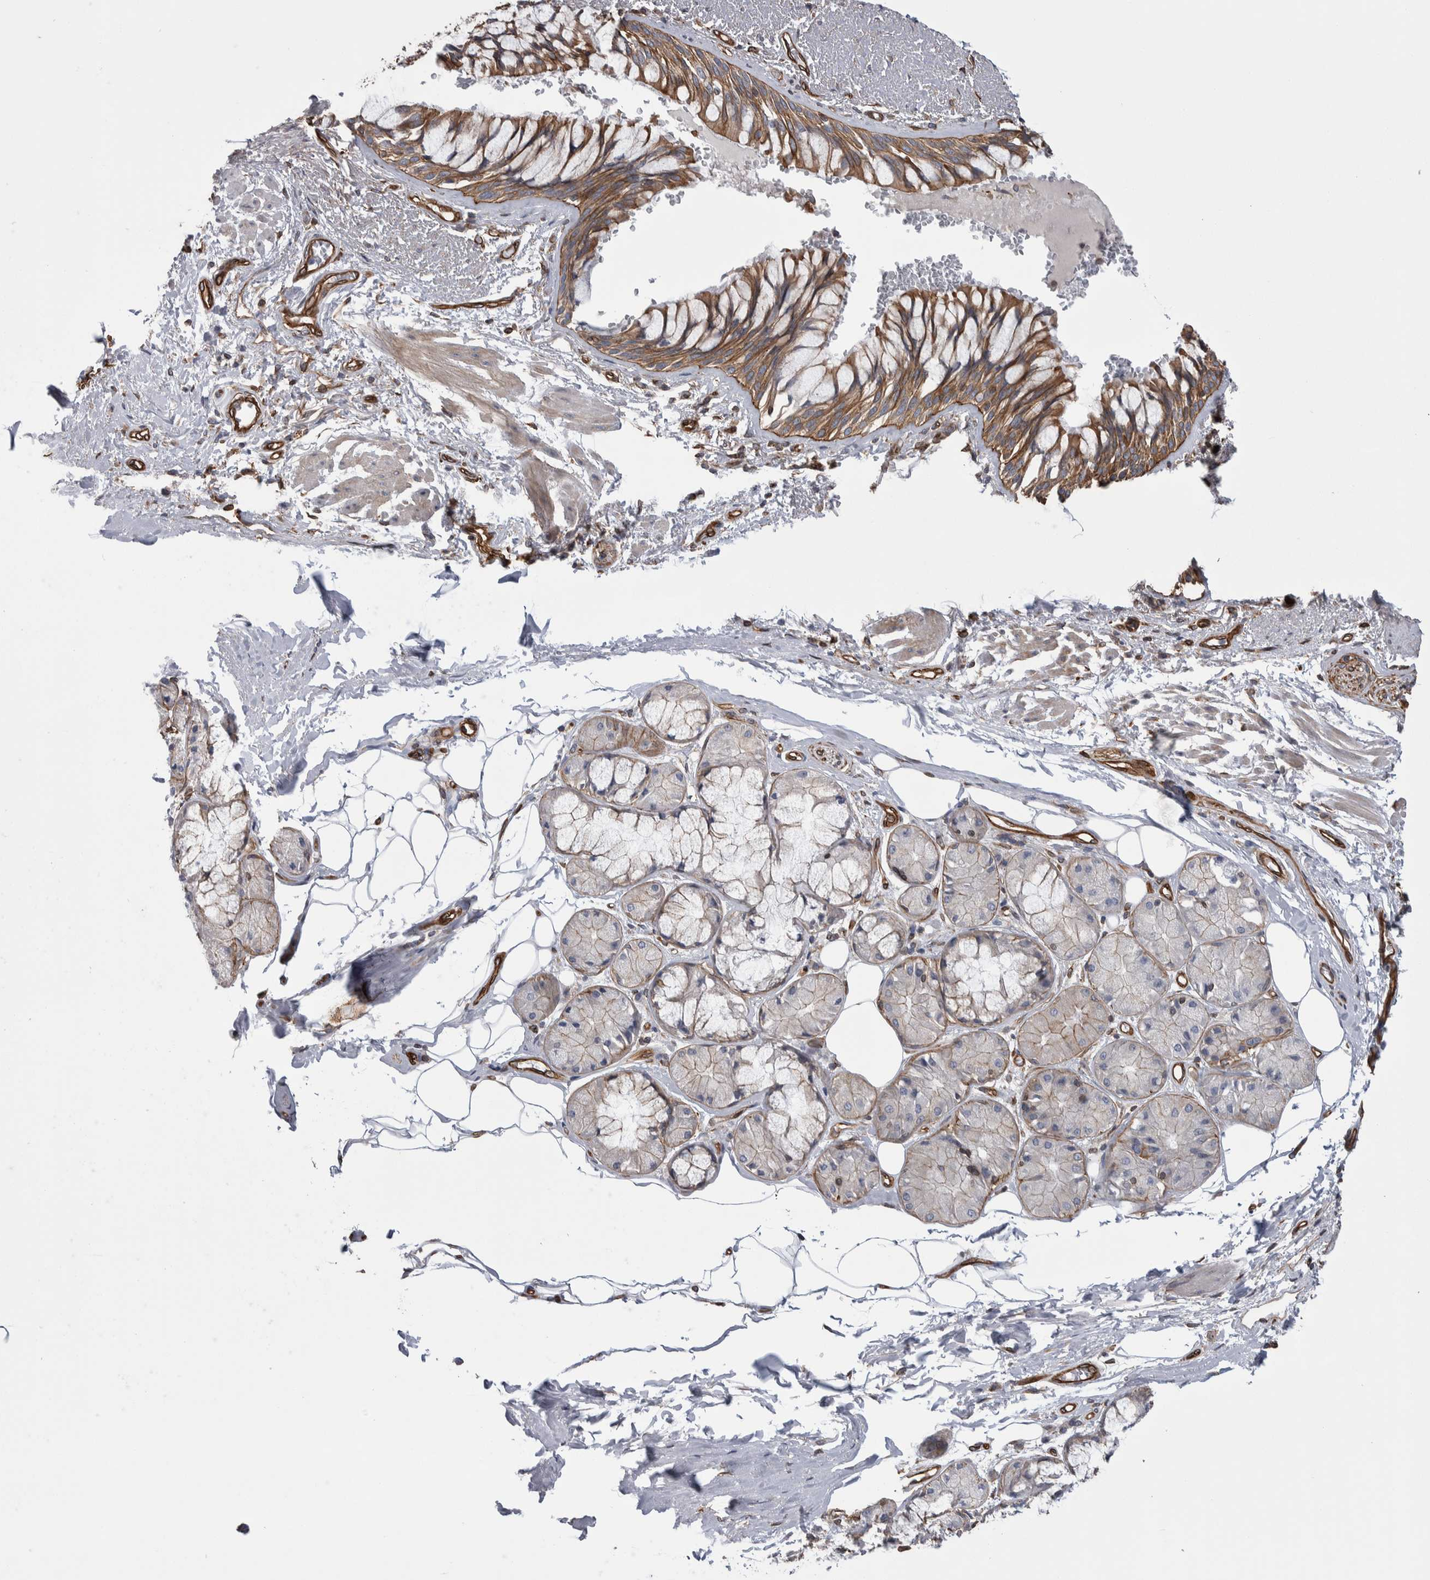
{"staining": {"intensity": "moderate", "quantity": ">75%", "location": "cytoplasmic/membranous"}, "tissue": "bronchus", "cell_type": "Respiratory epithelial cells", "image_type": "normal", "snomed": [{"axis": "morphology", "description": "Normal tissue, NOS"}, {"axis": "topography", "description": "Bronchus"}], "caption": "Bronchus stained with IHC reveals moderate cytoplasmic/membranous expression in approximately >75% of respiratory epithelial cells.", "gene": "KIF12", "patient": {"sex": "male", "age": 66}}